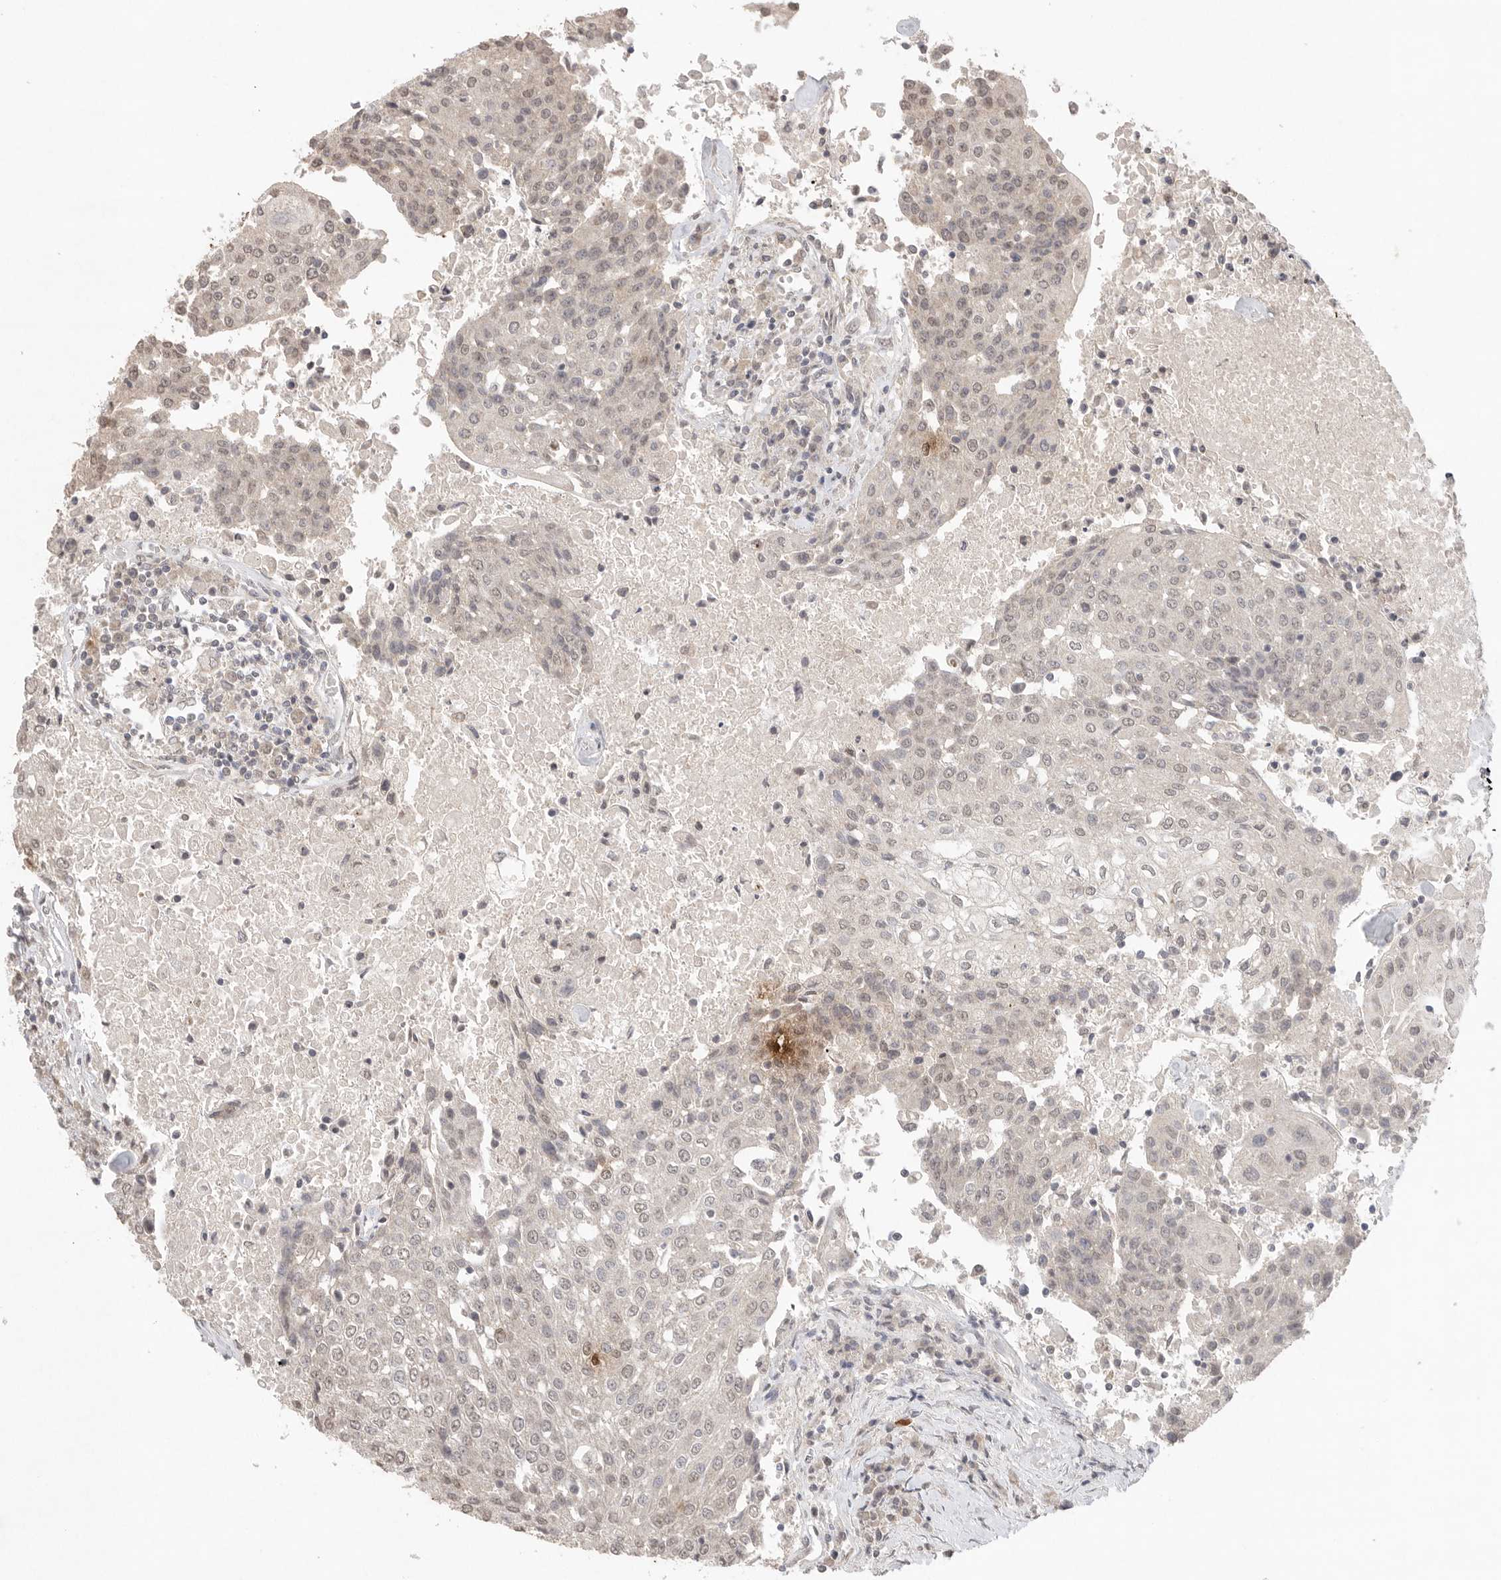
{"staining": {"intensity": "weak", "quantity": ">75%", "location": "nuclear"}, "tissue": "urothelial cancer", "cell_type": "Tumor cells", "image_type": "cancer", "snomed": [{"axis": "morphology", "description": "Urothelial carcinoma, High grade"}, {"axis": "topography", "description": "Urinary bladder"}], "caption": "This is an image of immunohistochemistry staining of high-grade urothelial carcinoma, which shows weak positivity in the nuclear of tumor cells.", "gene": "KLK5", "patient": {"sex": "female", "age": 85}}